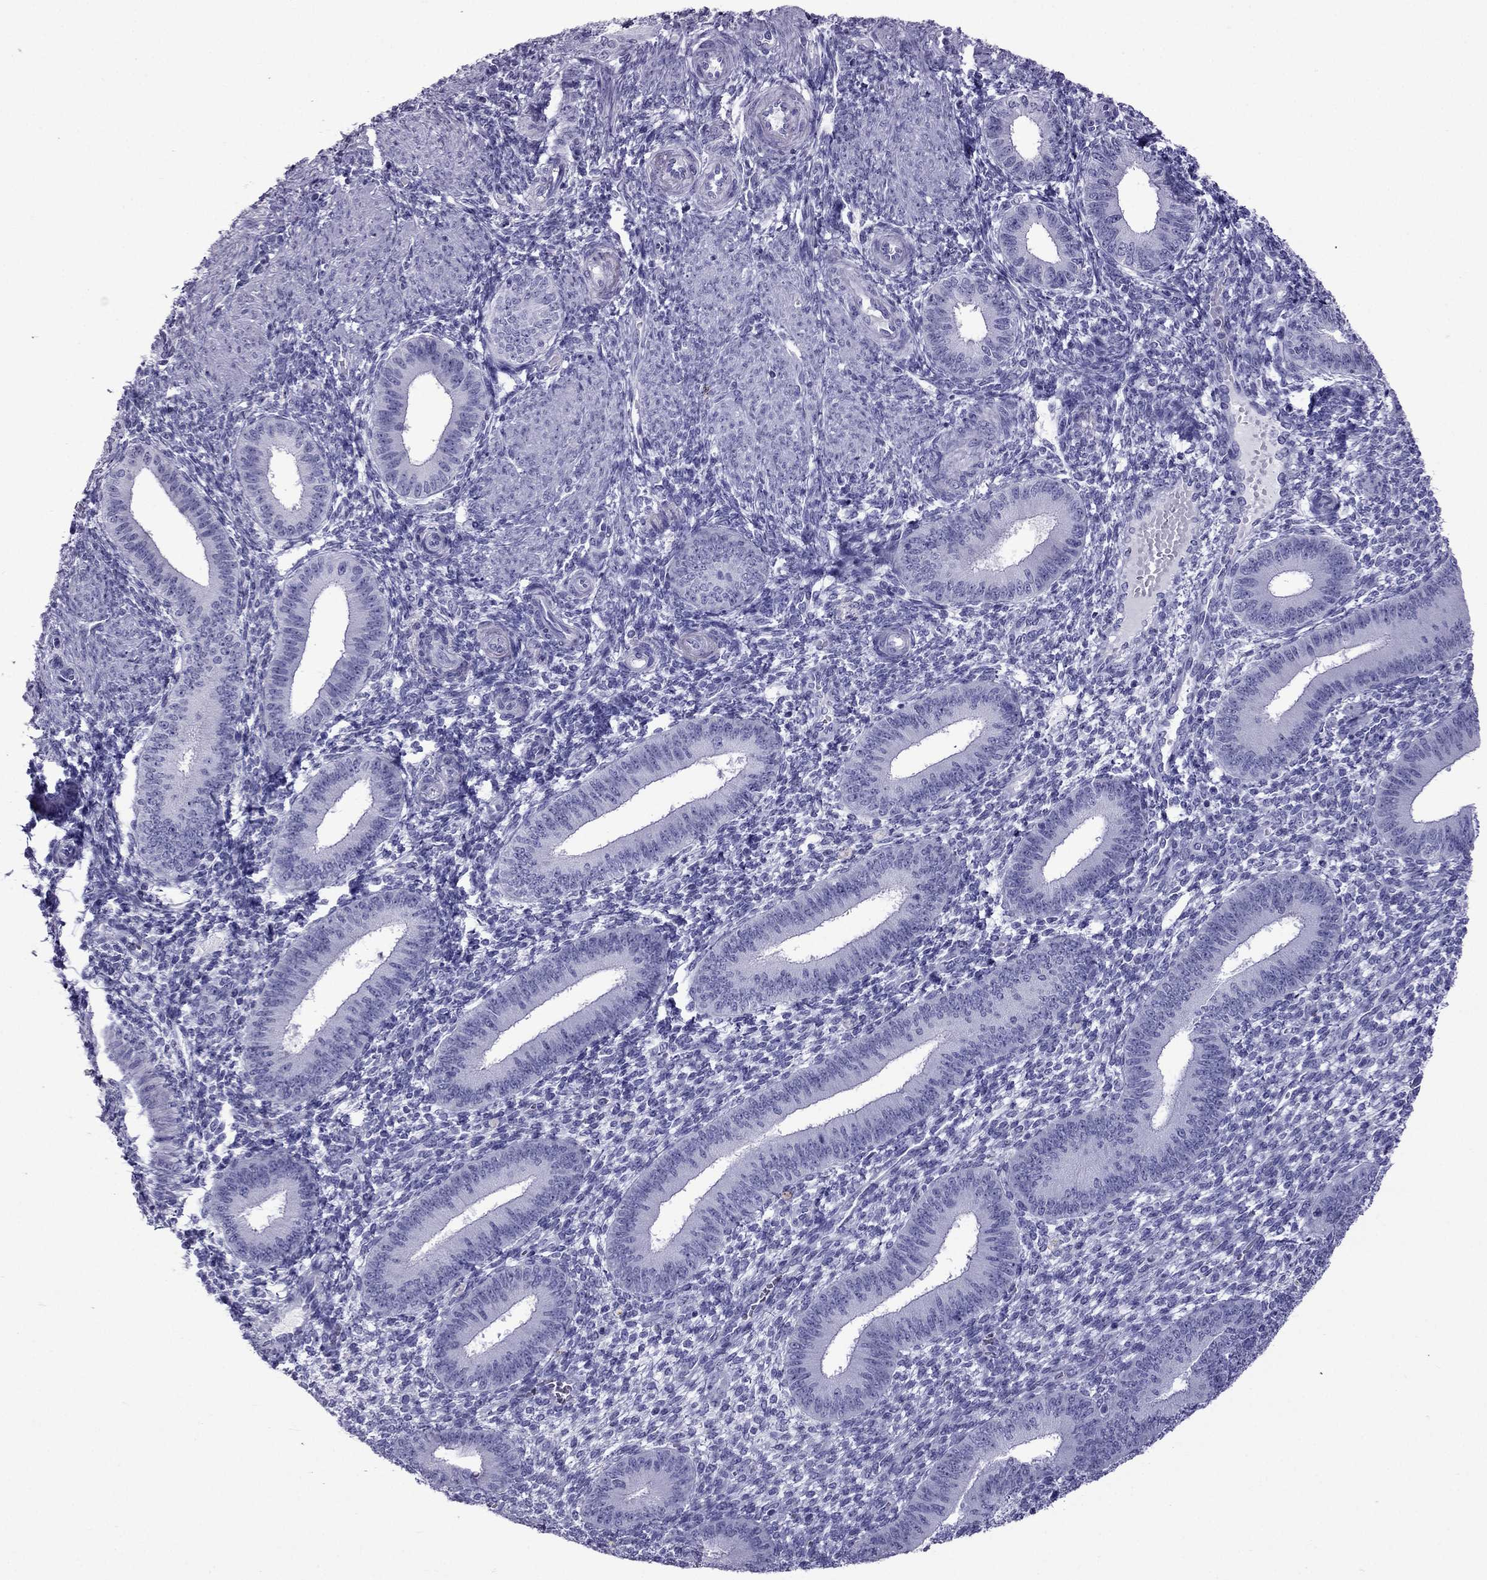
{"staining": {"intensity": "negative", "quantity": "none", "location": "none"}, "tissue": "endometrium", "cell_type": "Cells in endometrial stroma", "image_type": "normal", "snomed": [{"axis": "morphology", "description": "Normal tissue, NOS"}, {"axis": "topography", "description": "Endometrium"}], "caption": "The histopathology image shows no staining of cells in endometrial stroma in benign endometrium.", "gene": "TFF3", "patient": {"sex": "female", "age": 39}}